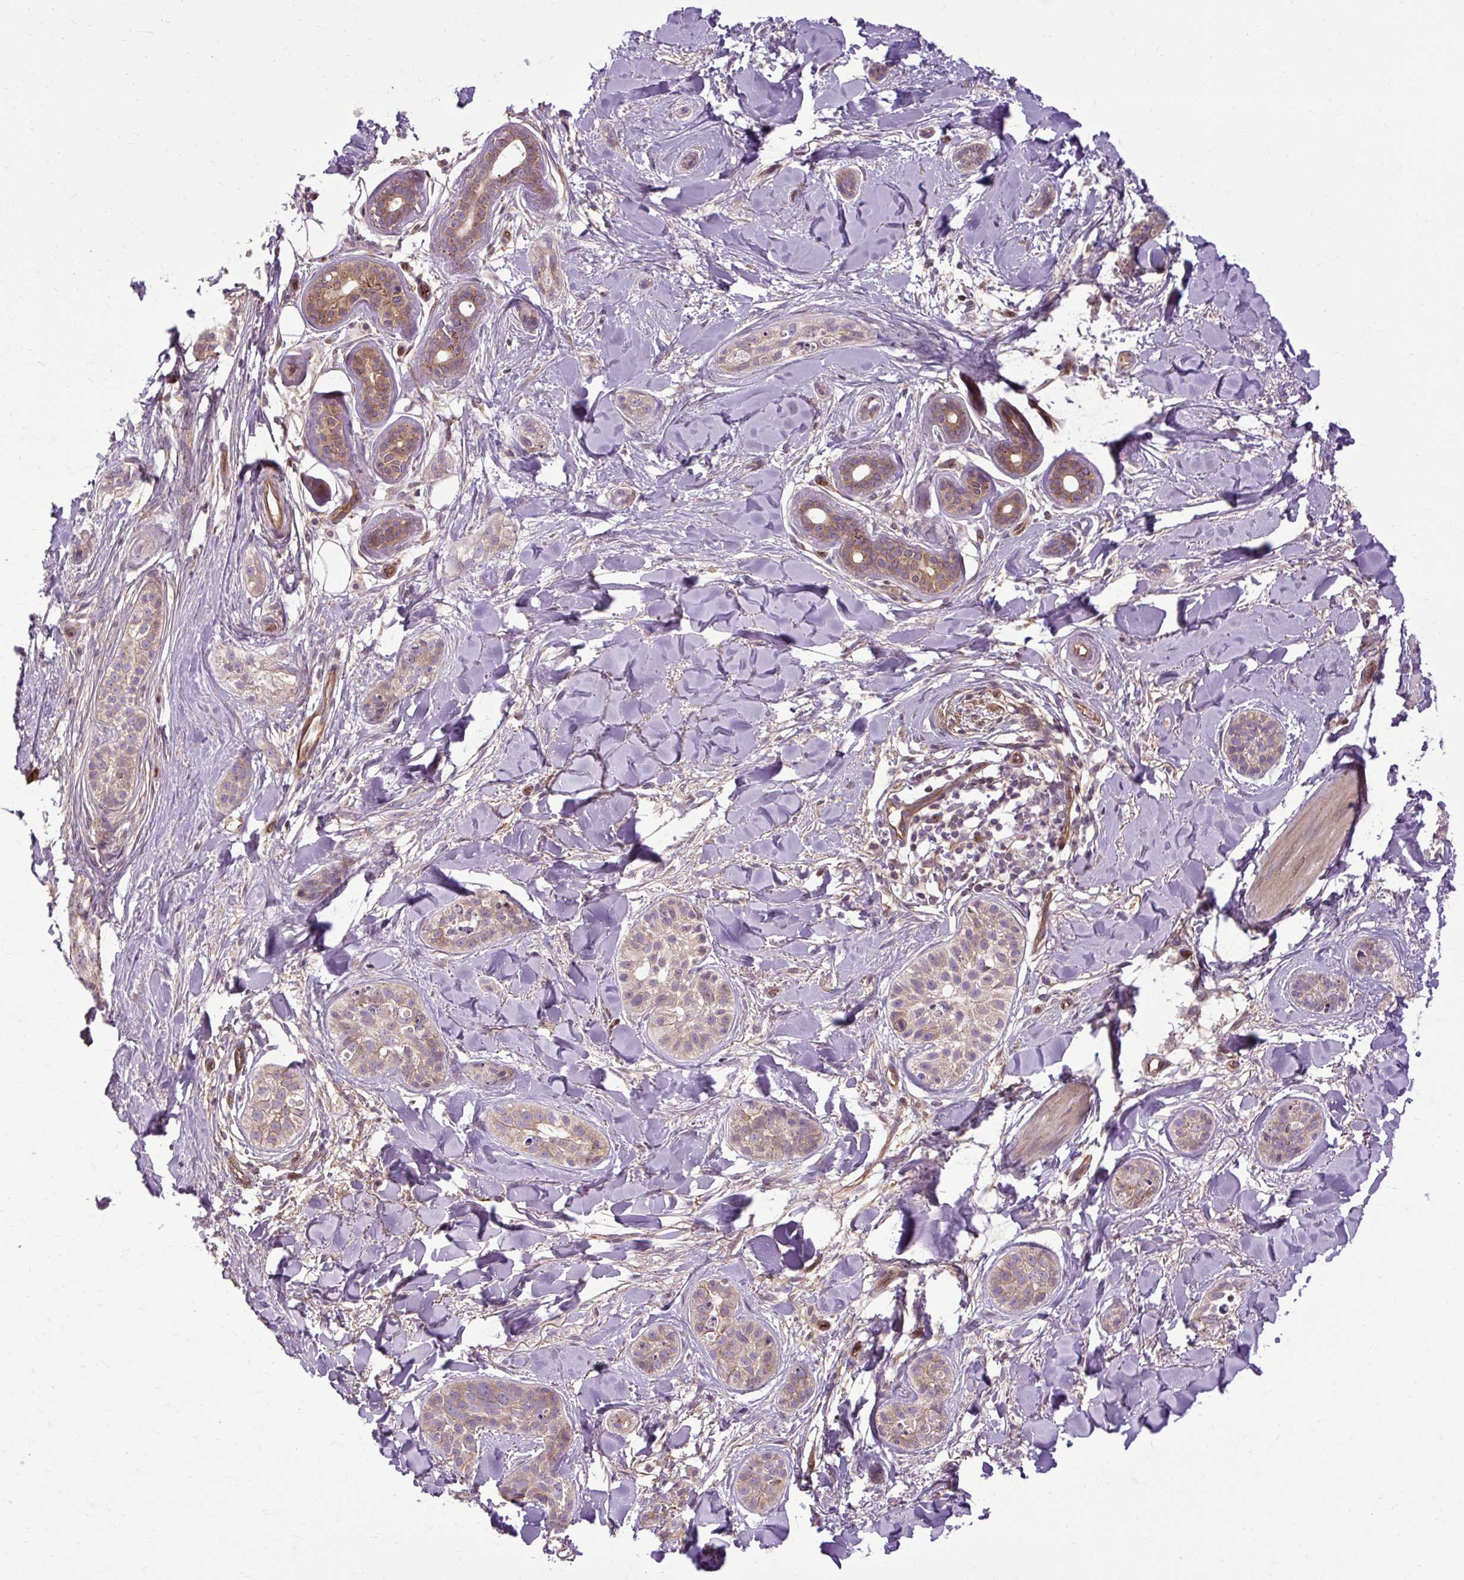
{"staining": {"intensity": "weak", "quantity": "<25%", "location": "cytoplasmic/membranous"}, "tissue": "skin cancer", "cell_type": "Tumor cells", "image_type": "cancer", "snomed": [{"axis": "morphology", "description": "Basal cell carcinoma"}, {"axis": "topography", "description": "Skin"}], "caption": "Tumor cells are negative for brown protein staining in skin cancer. (Stains: DAB (3,3'-diaminobenzidine) immunohistochemistry with hematoxylin counter stain, Microscopy: brightfield microscopy at high magnification).", "gene": "CCDC93", "patient": {"sex": "male", "age": 52}}